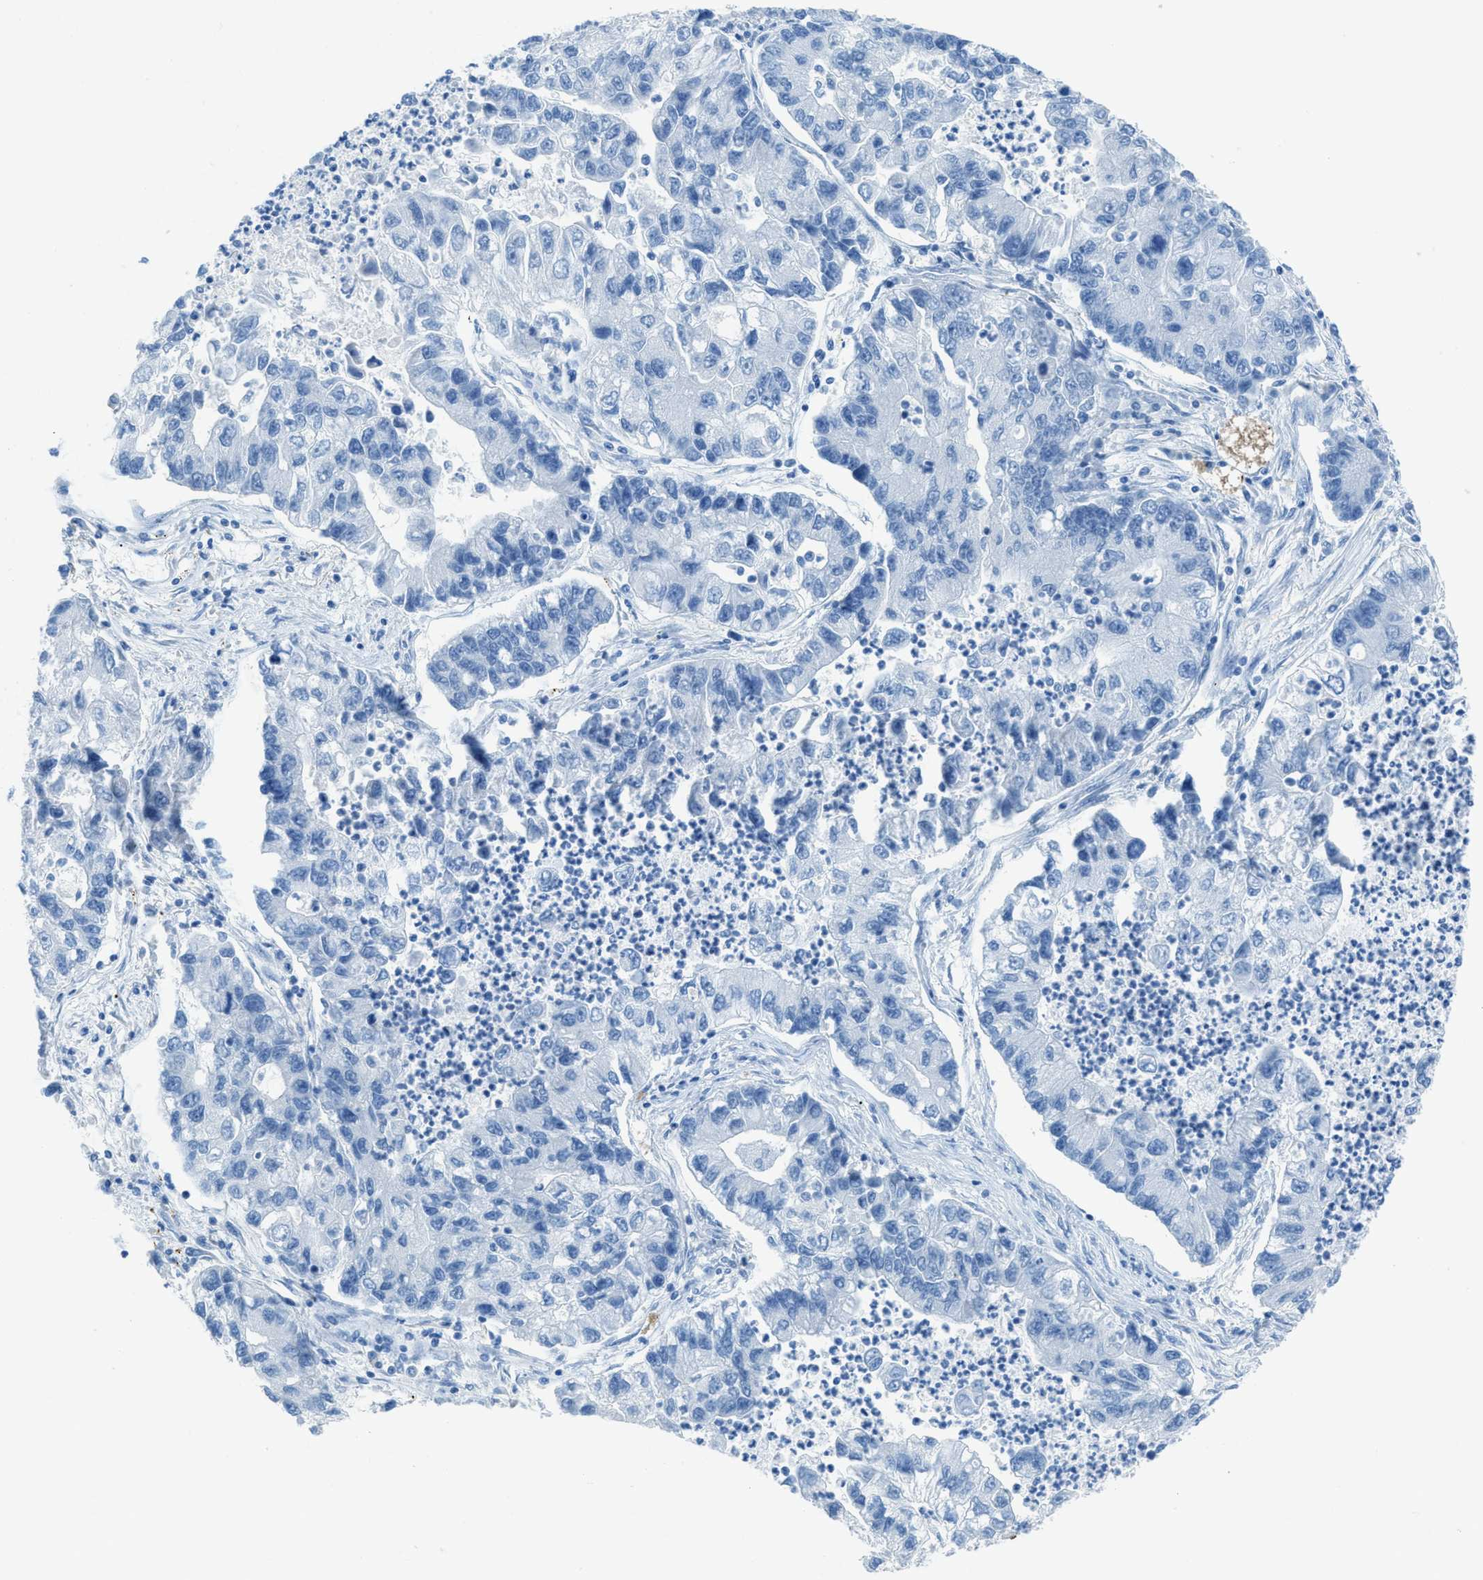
{"staining": {"intensity": "negative", "quantity": "none", "location": "none"}, "tissue": "lung cancer", "cell_type": "Tumor cells", "image_type": "cancer", "snomed": [{"axis": "morphology", "description": "Adenocarcinoma, NOS"}, {"axis": "topography", "description": "Lung"}], "caption": "Photomicrograph shows no significant protein staining in tumor cells of lung cancer.", "gene": "ACAN", "patient": {"sex": "female", "age": 51}}